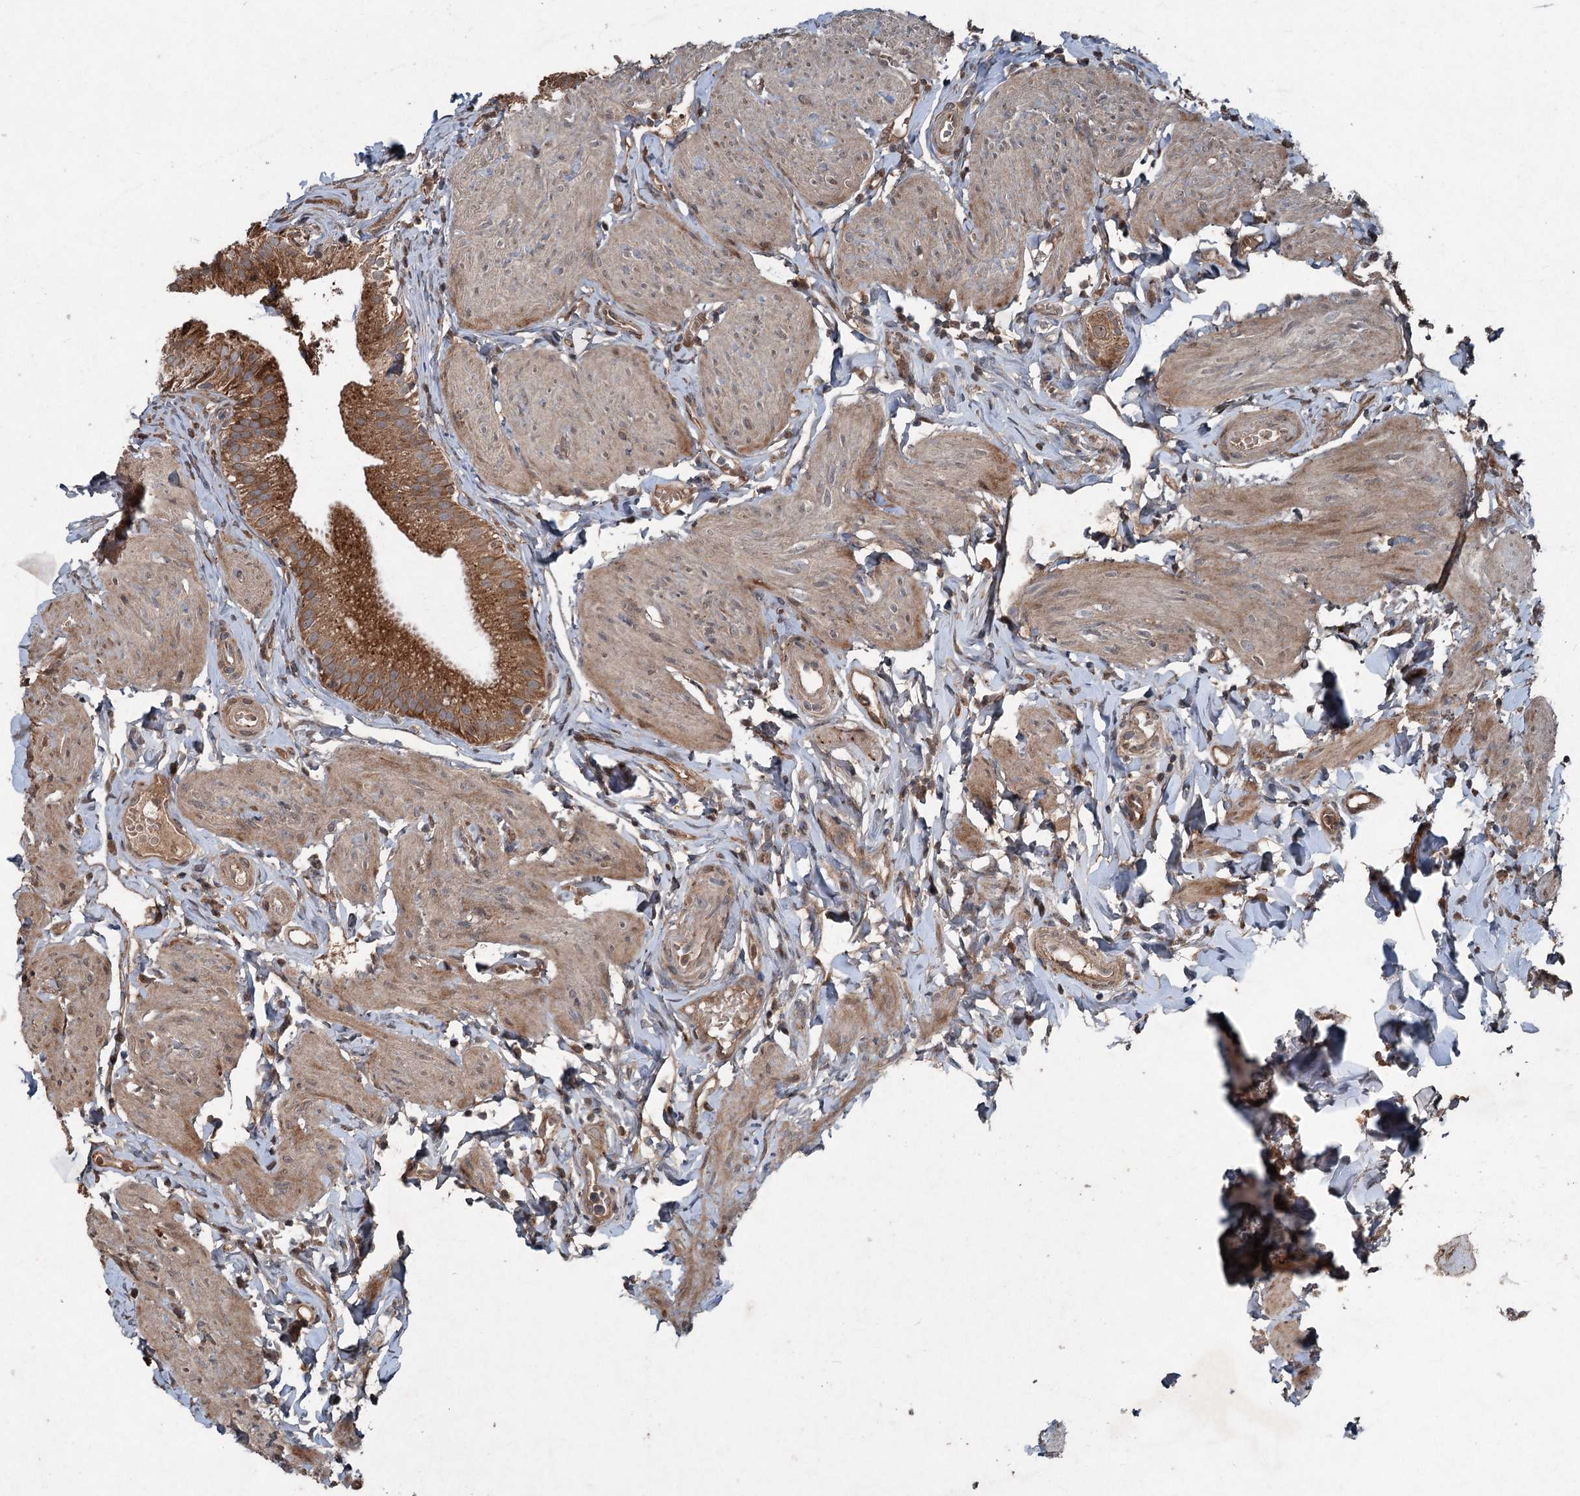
{"staining": {"intensity": "strong", "quantity": ">75%", "location": "cytoplasmic/membranous"}, "tissue": "gallbladder", "cell_type": "Glandular cells", "image_type": "normal", "snomed": [{"axis": "morphology", "description": "Normal tissue, NOS"}, {"axis": "topography", "description": "Gallbladder"}], "caption": "DAB (3,3'-diaminobenzidine) immunohistochemical staining of unremarkable human gallbladder demonstrates strong cytoplasmic/membranous protein positivity in about >75% of glandular cells. The protein is shown in brown color, while the nuclei are stained blue.", "gene": "ALAS1", "patient": {"sex": "female", "age": 47}}